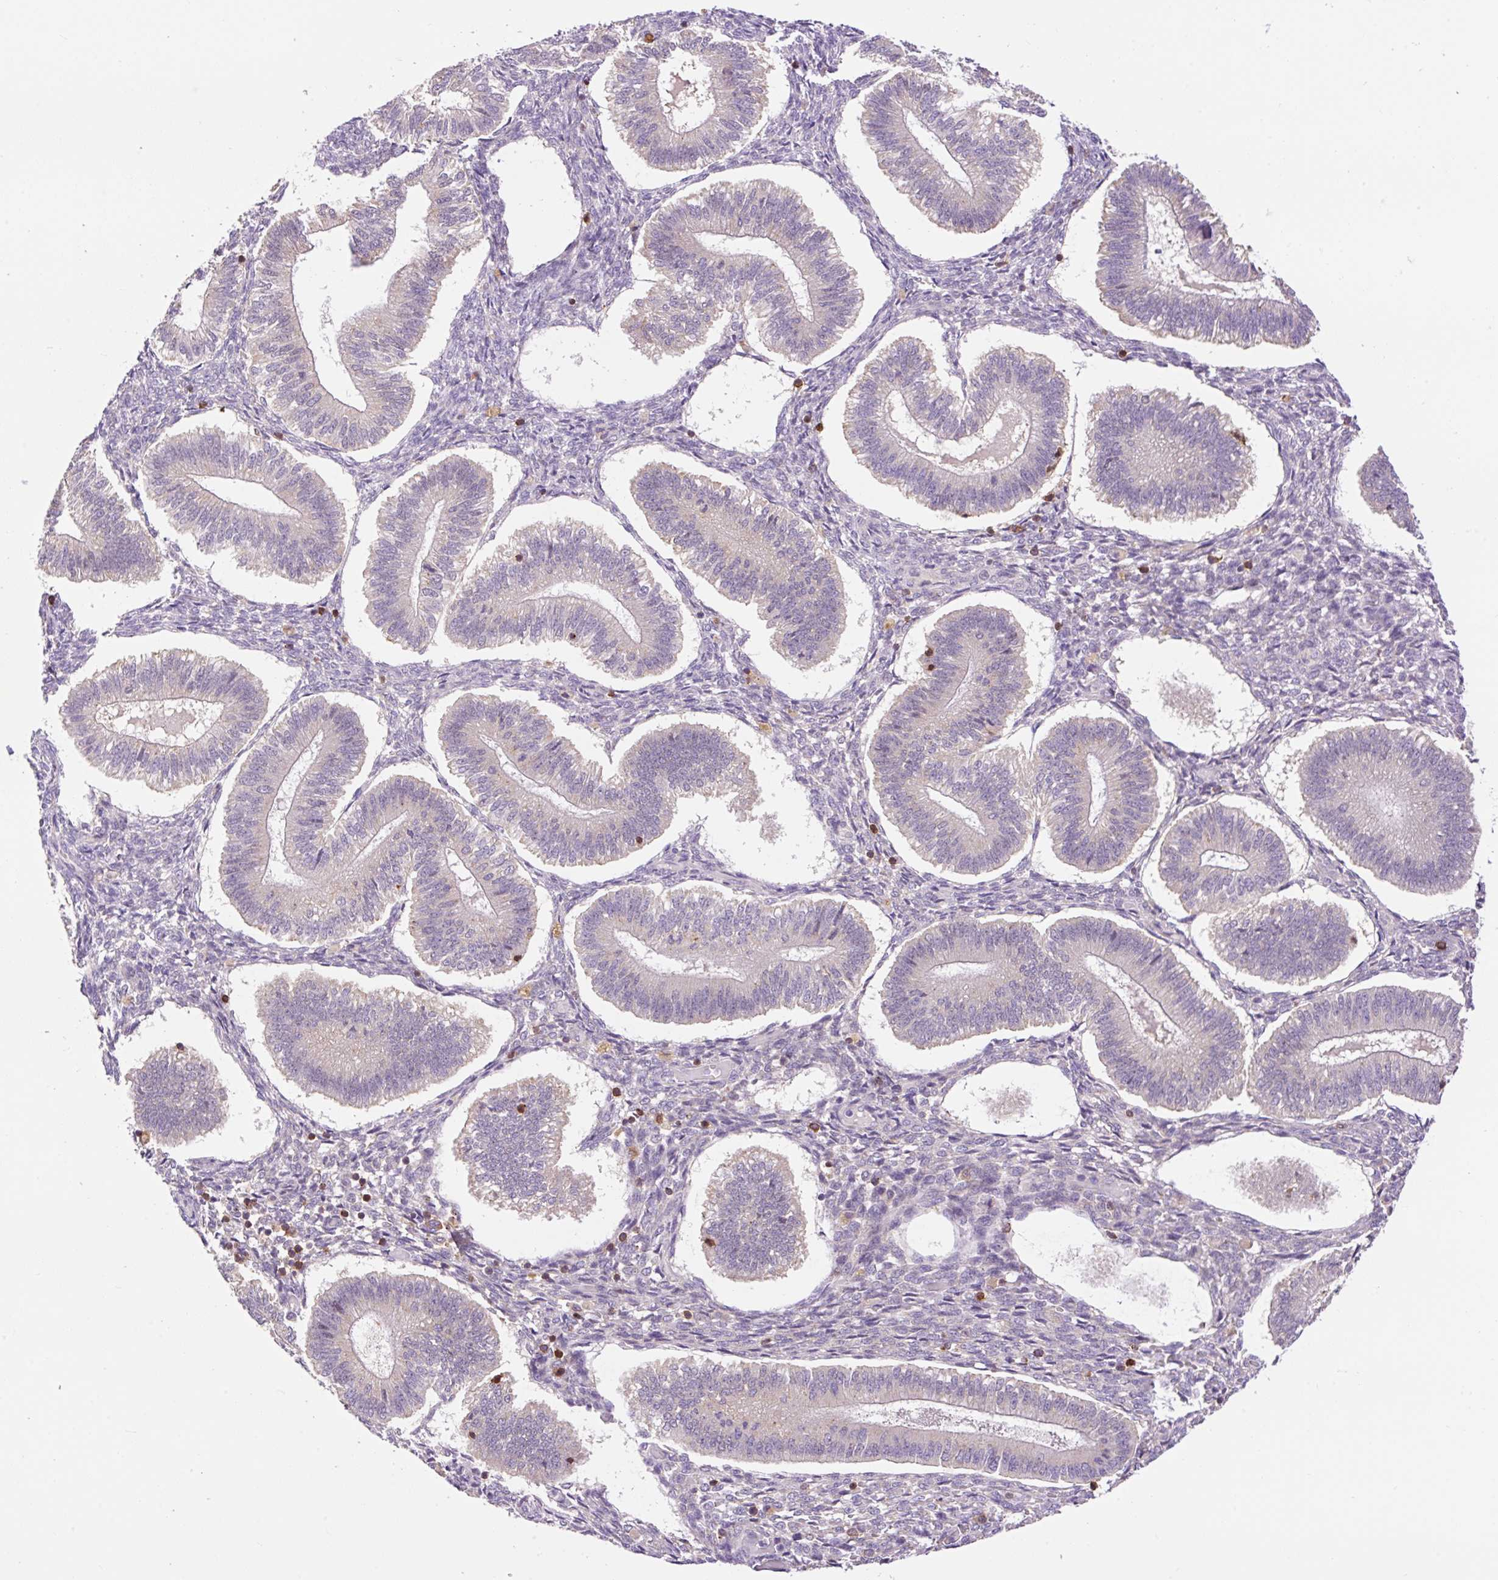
{"staining": {"intensity": "weak", "quantity": "<25%", "location": "cytoplasmic/membranous"}, "tissue": "endometrium", "cell_type": "Cells in endometrial stroma", "image_type": "normal", "snomed": [{"axis": "morphology", "description": "Normal tissue, NOS"}, {"axis": "topography", "description": "Endometrium"}], "caption": "Immunohistochemistry (IHC) photomicrograph of normal endometrium: human endometrium stained with DAB (3,3'-diaminobenzidine) exhibits no significant protein positivity in cells in endometrial stroma.", "gene": "CARD11", "patient": {"sex": "female", "age": 25}}